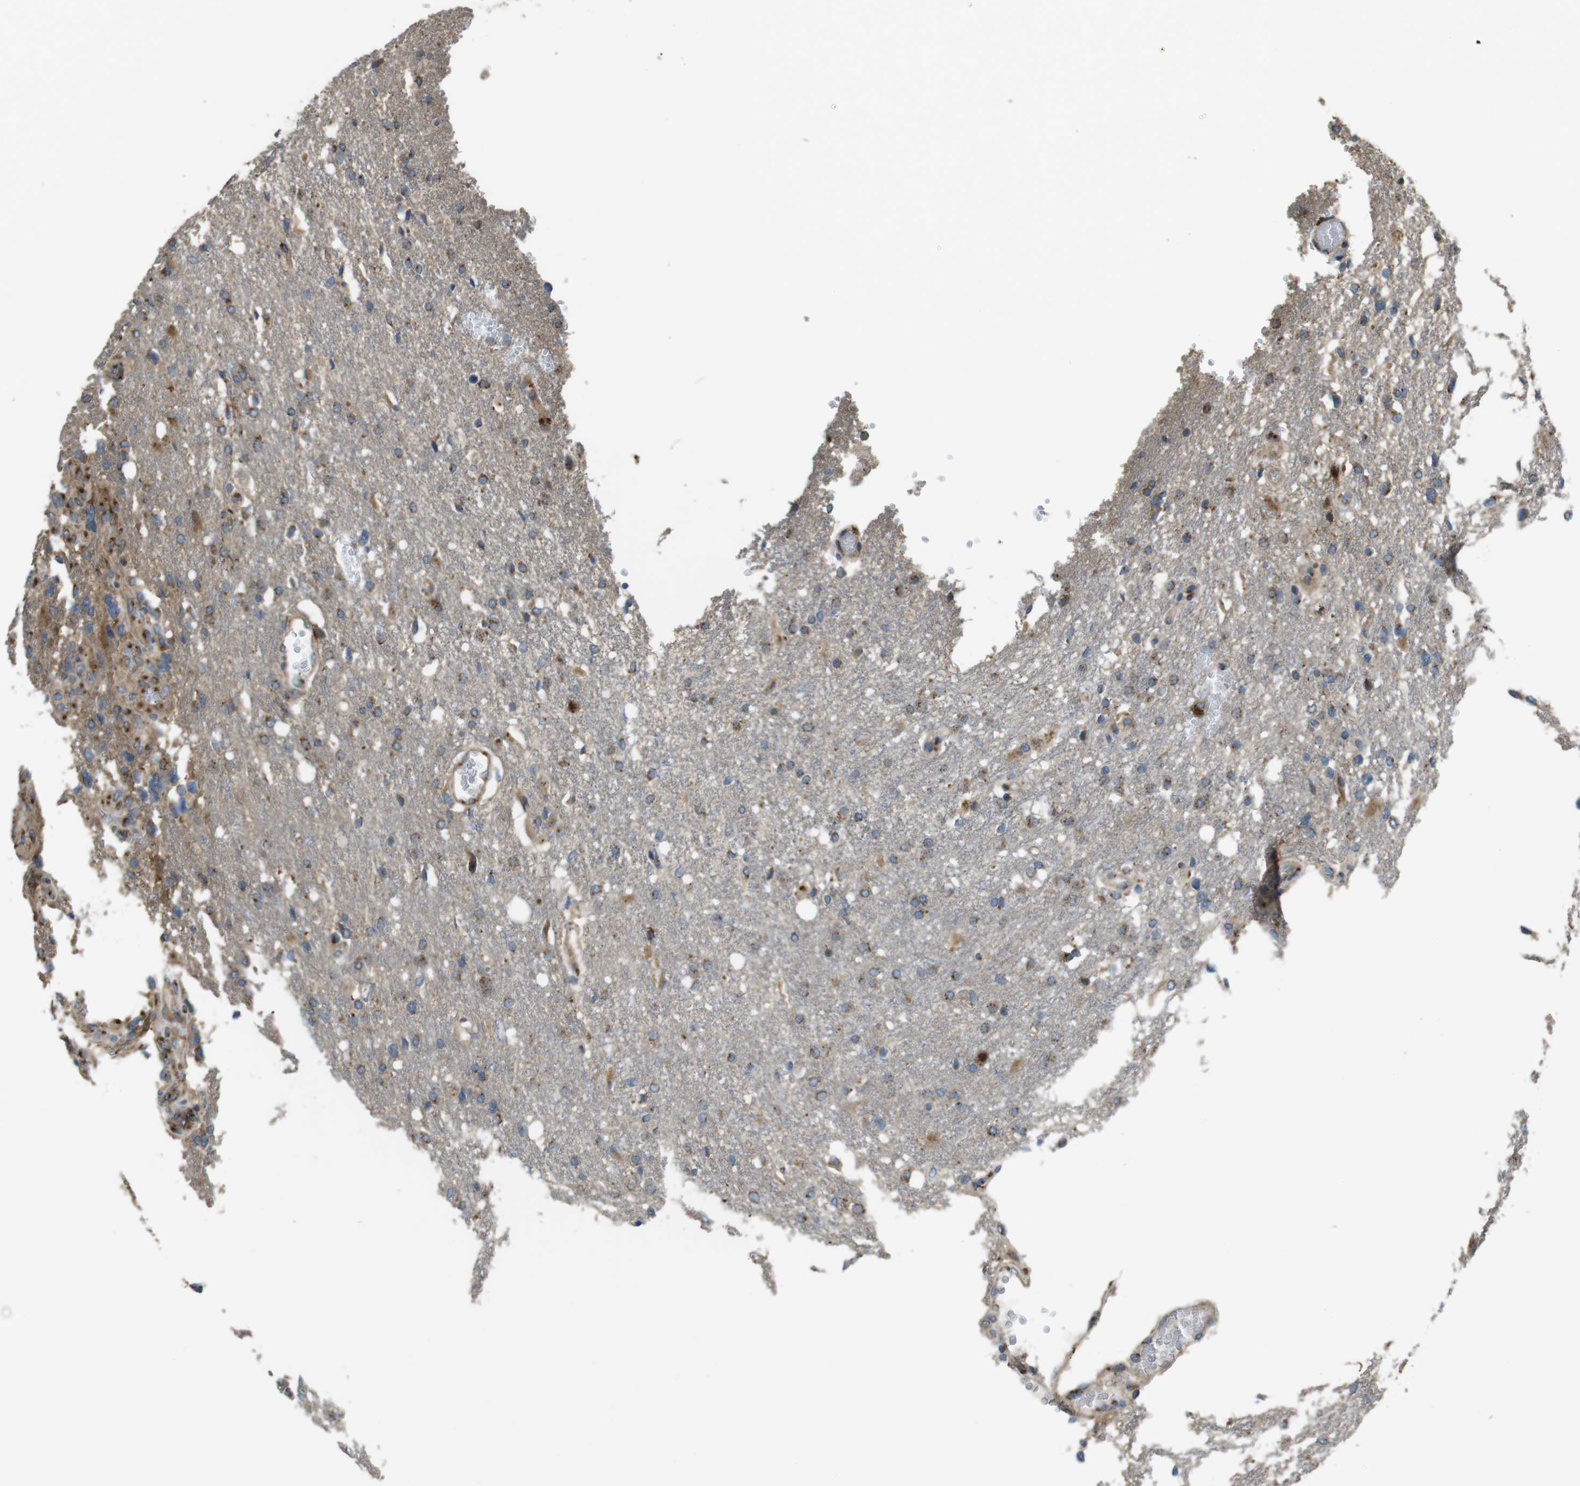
{"staining": {"intensity": "moderate", "quantity": "<25%", "location": "cytoplasmic/membranous"}, "tissue": "glioma", "cell_type": "Tumor cells", "image_type": "cancer", "snomed": [{"axis": "morphology", "description": "Glioma, malignant, High grade"}, {"axis": "topography", "description": "Brain"}], "caption": "Brown immunohistochemical staining in human glioma exhibits moderate cytoplasmic/membranous expression in about <25% of tumor cells.", "gene": "RAB6A", "patient": {"sex": "female", "age": 58}}